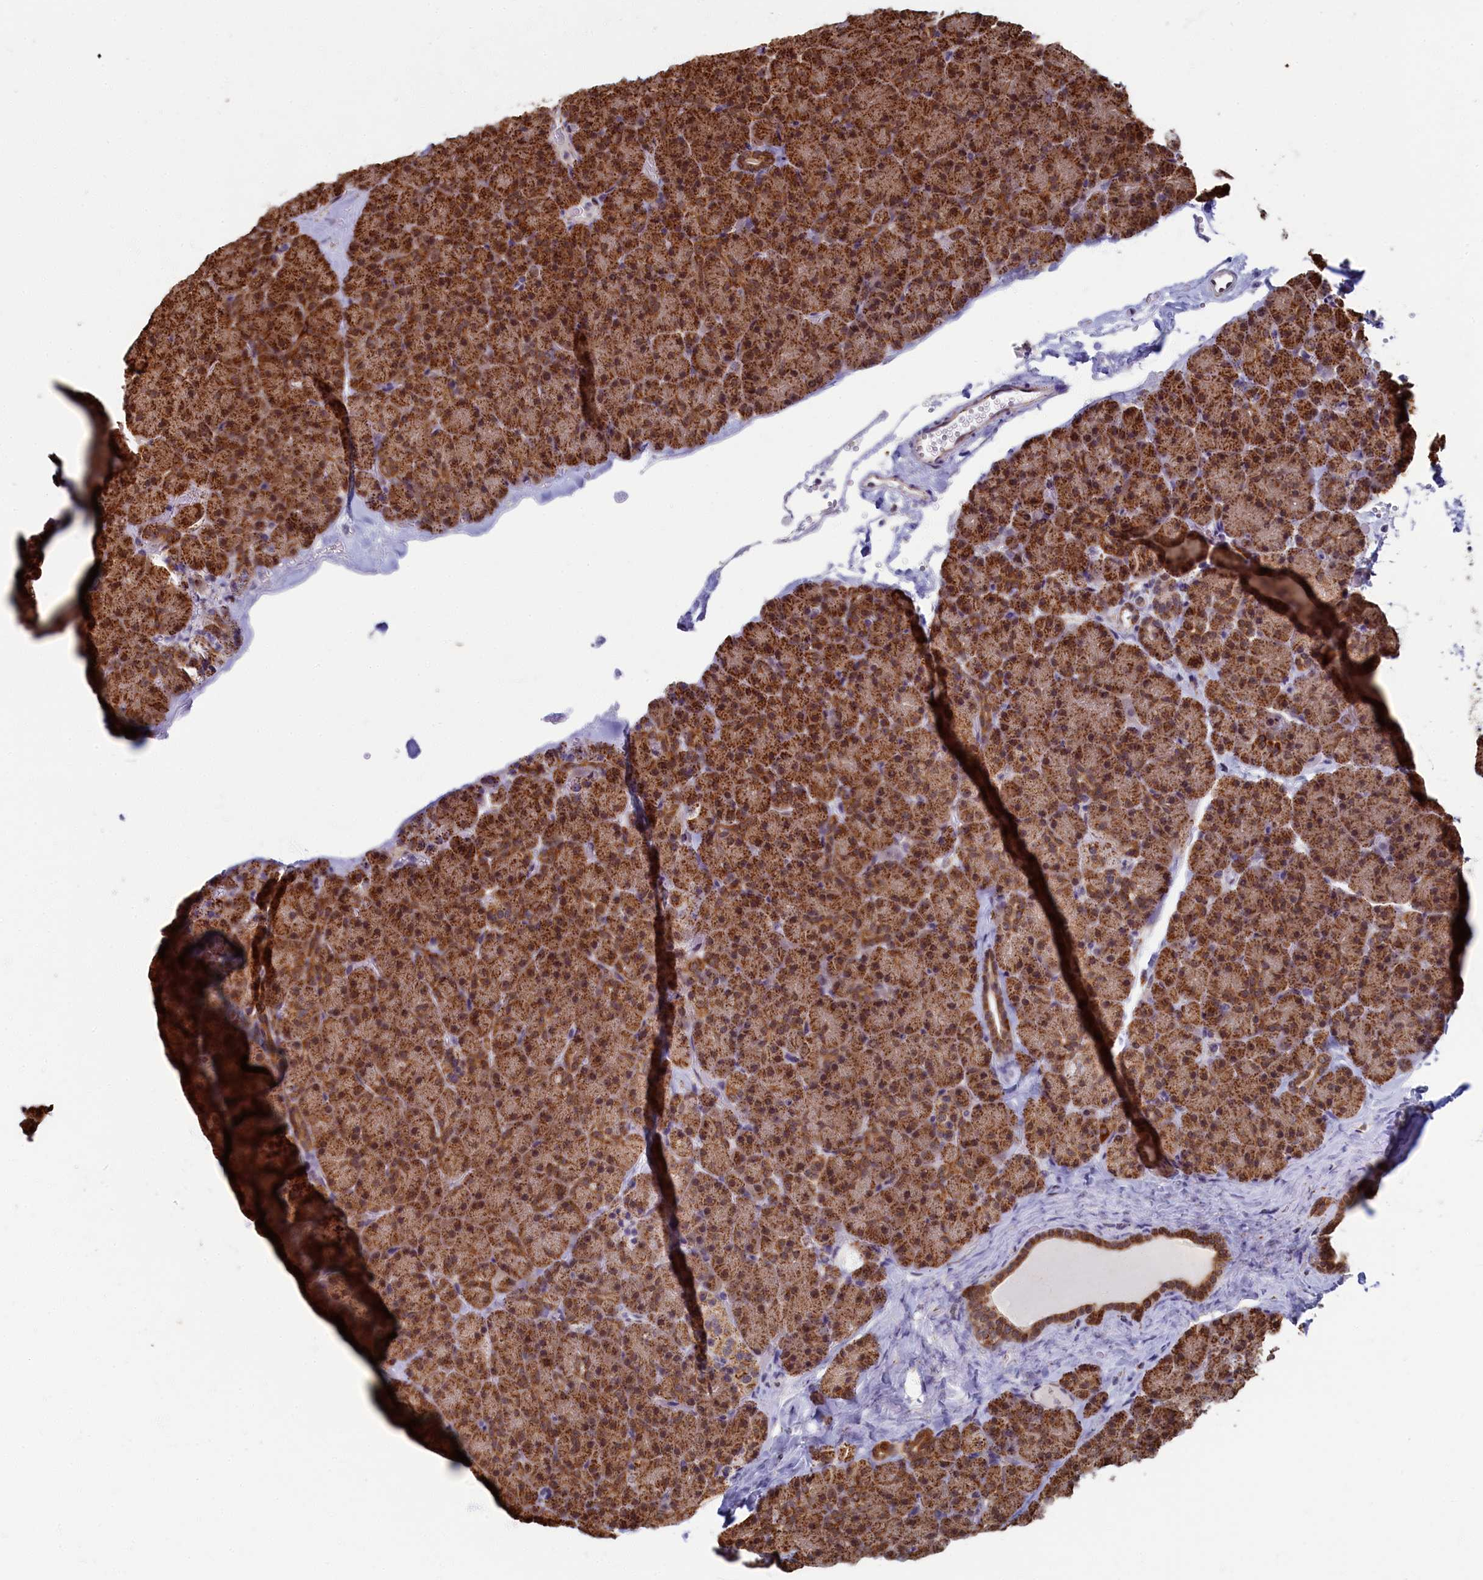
{"staining": {"intensity": "strong", "quantity": ">75%", "location": "cytoplasmic/membranous,nuclear"}, "tissue": "pancreas", "cell_type": "Exocrine glandular cells", "image_type": "normal", "snomed": [{"axis": "morphology", "description": "Normal tissue, NOS"}, {"axis": "topography", "description": "Pancreas"}], "caption": "Strong cytoplasmic/membranous,nuclear positivity for a protein is identified in about >75% of exocrine glandular cells of normal pancreas using IHC.", "gene": "SPR", "patient": {"sex": "male", "age": 36}}